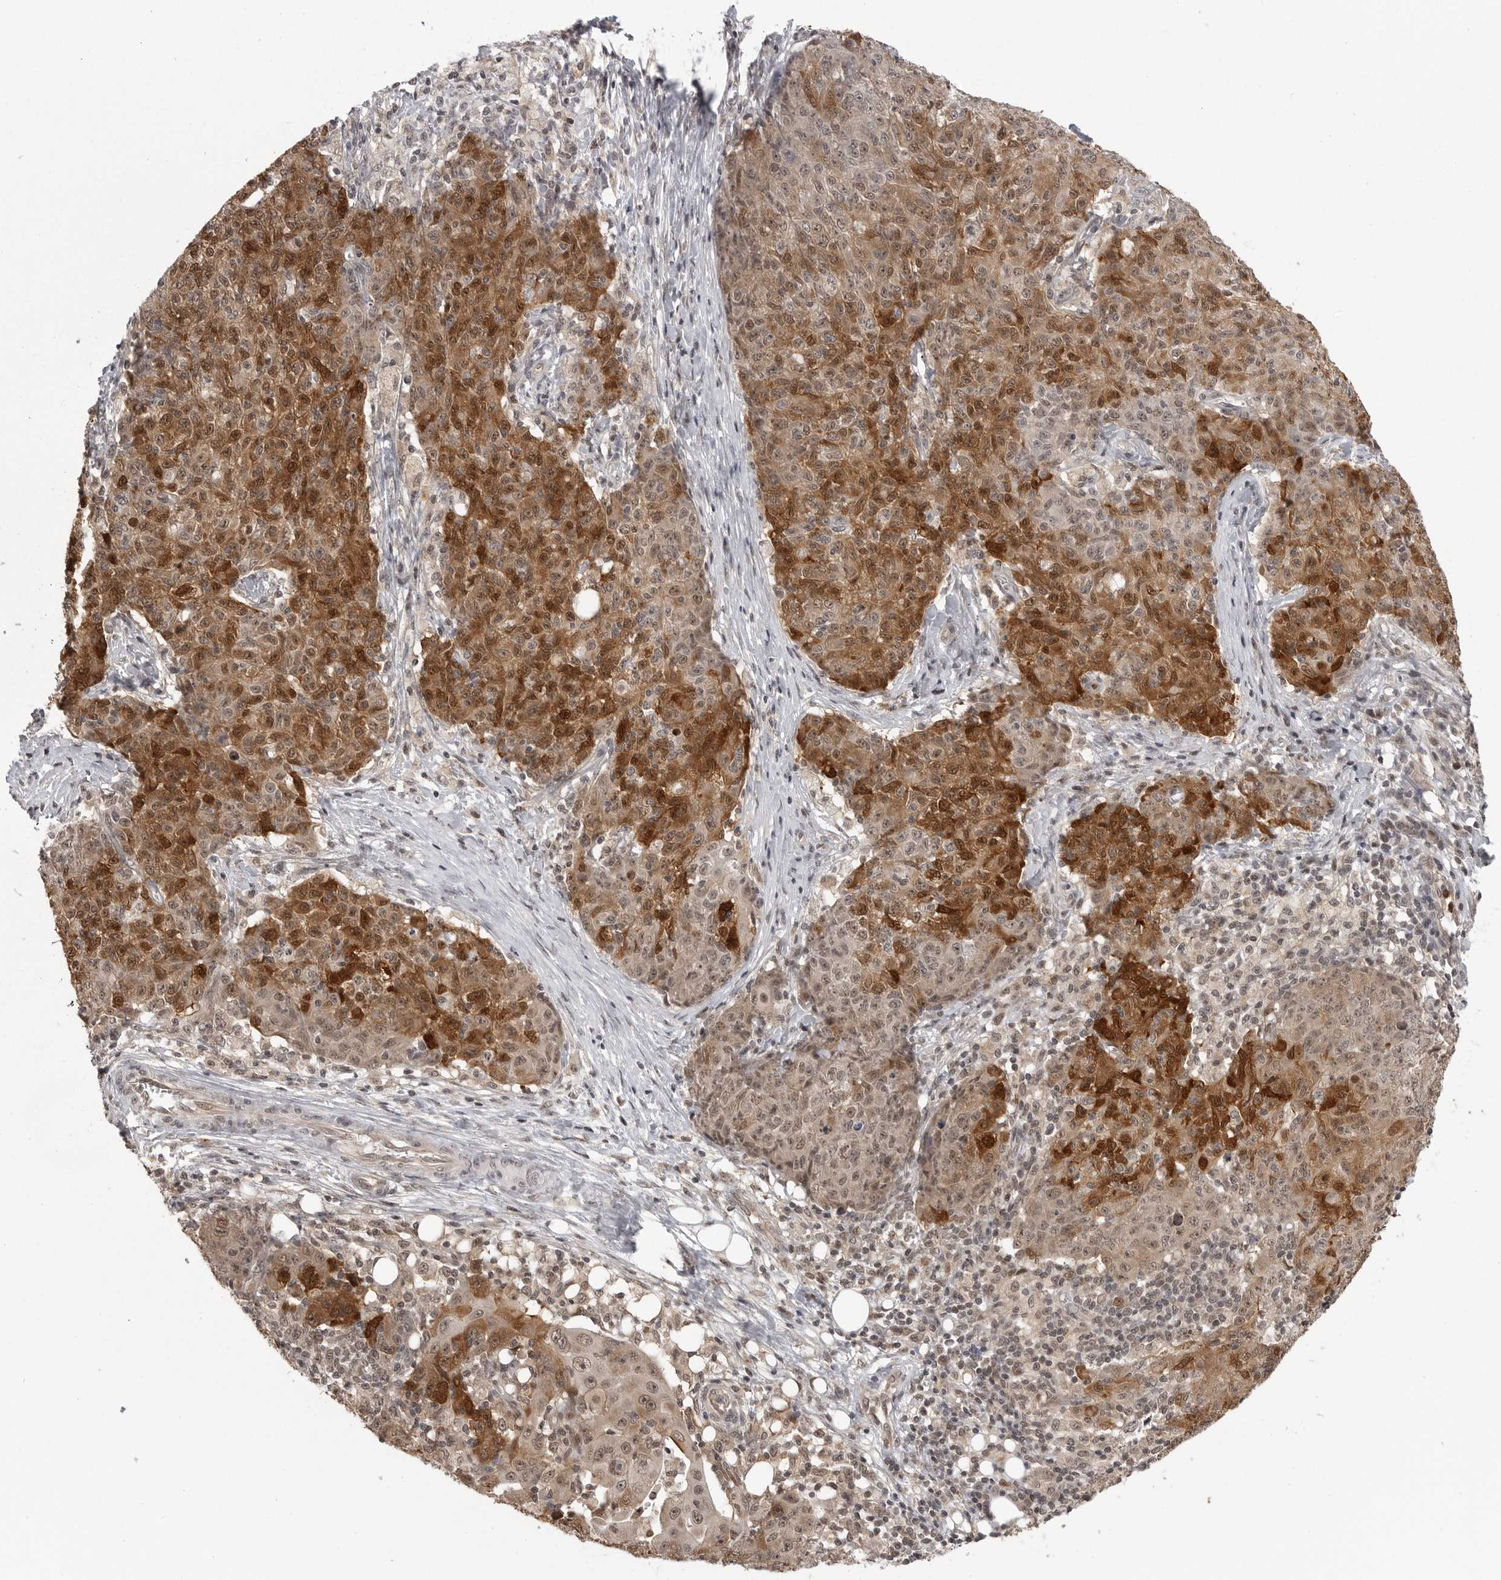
{"staining": {"intensity": "strong", "quantity": ">75%", "location": "cytoplasmic/membranous,nuclear"}, "tissue": "ovarian cancer", "cell_type": "Tumor cells", "image_type": "cancer", "snomed": [{"axis": "morphology", "description": "Carcinoma, endometroid"}, {"axis": "topography", "description": "Ovary"}], "caption": "Immunohistochemical staining of ovarian endometroid carcinoma exhibits high levels of strong cytoplasmic/membranous and nuclear protein expression in about >75% of tumor cells.", "gene": "PEG3", "patient": {"sex": "female", "age": 42}}